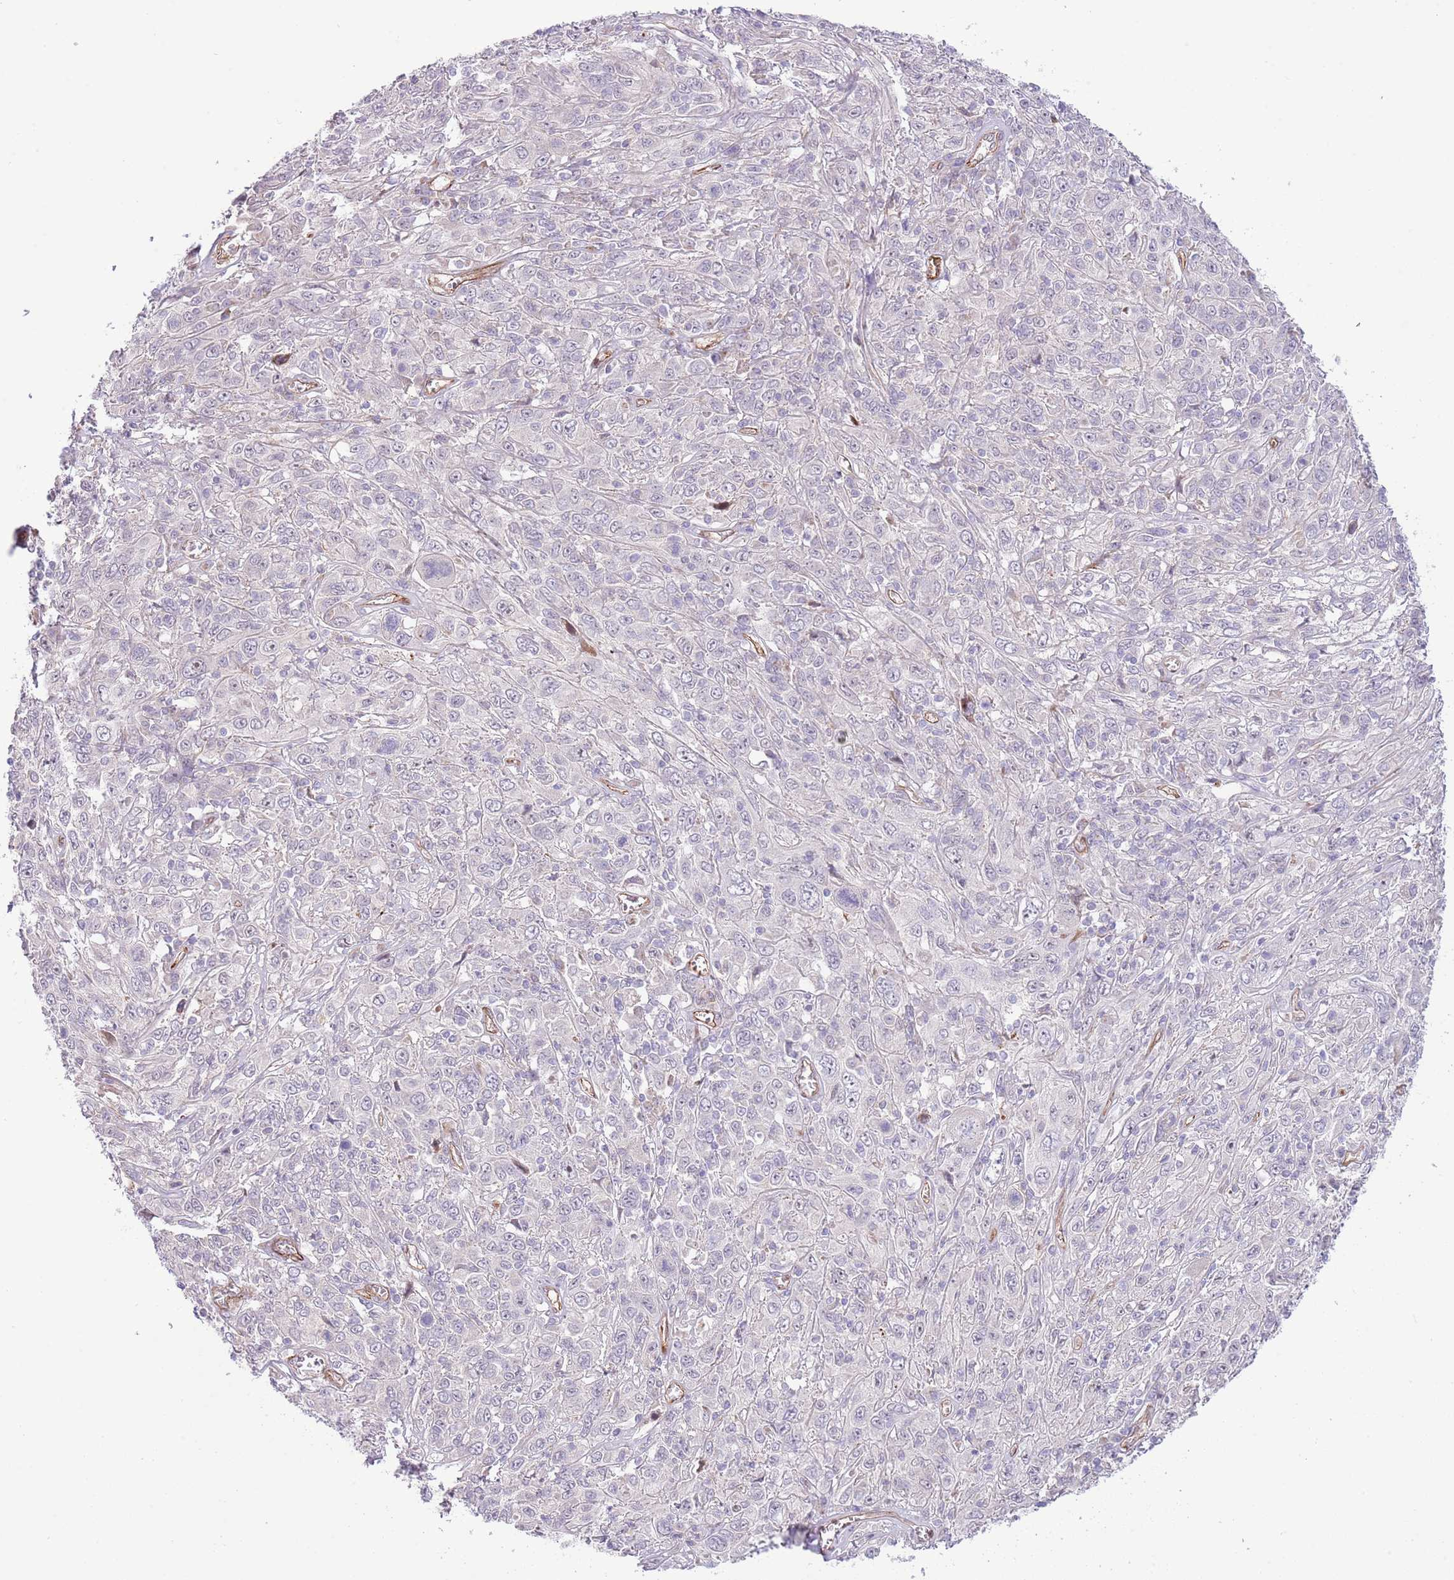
{"staining": {"intensity": "negative", "quantity": "none", "location": "none"}, "tissue": "cervical cancer", "cell_type": "Tumor cells", "image_type": "cancer", "snomed": [{"axis": "morphology", "description": "Squamous cell carcinoma, NOS"}, {"axis": "topography", "description": "Cervix"}], "caption": "The immunohistochemistry (IHC) micrograph has no significant expression in tumor cells of cervical cancer tissue.", "gene": "NEK3", "patient": {"sex": "female", "age": 46}}